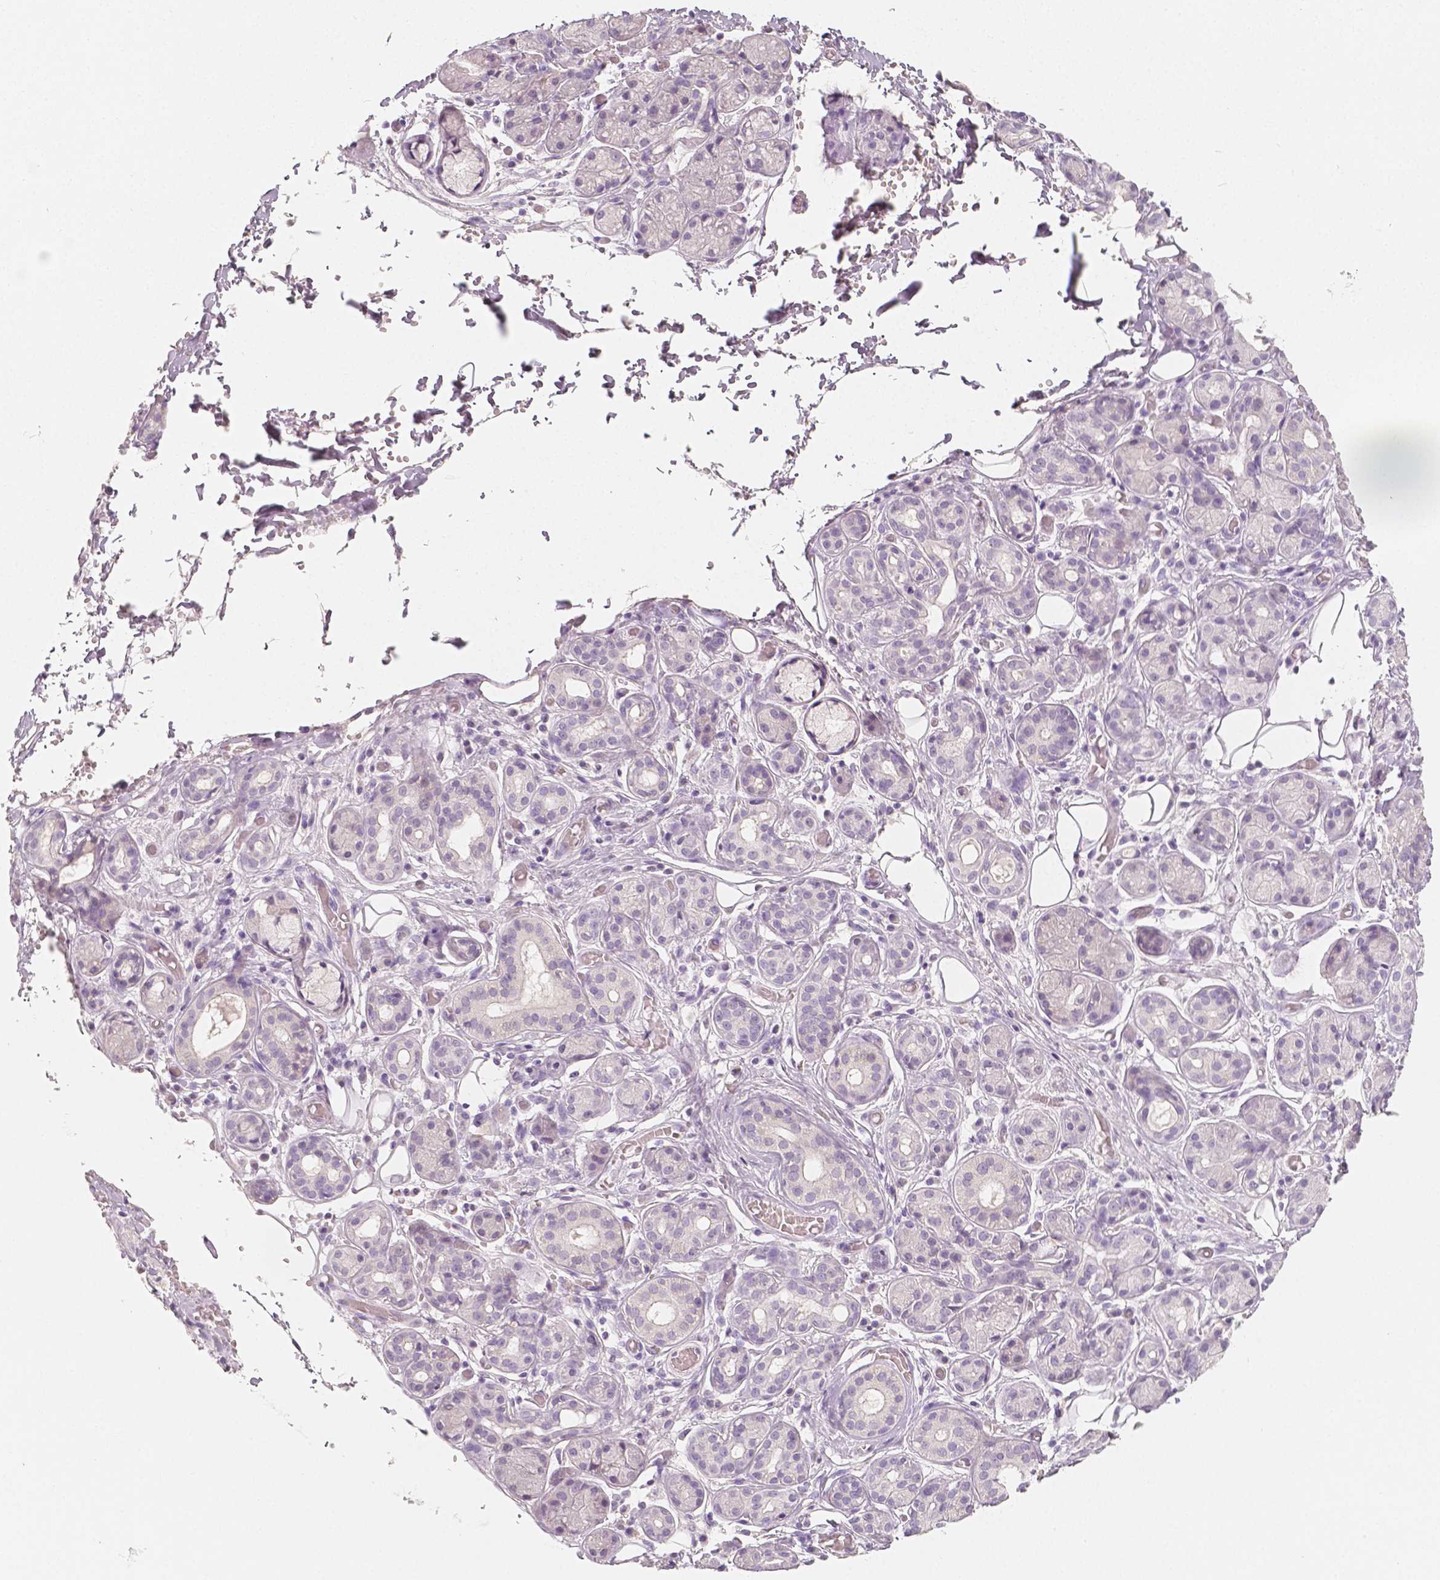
{"staining": {"intensity": "negative", "quantity": "none", "location": "none"}, "tissue": "salivary gland", "cell_type": "Glandular cells", "image_type": "normal", "snomed": [{"axis": "morphology", "description": "Normal tissue, NOS"}, {"axis": "topography", "description": "Salivary gland"}, {"axis": "topography", "description": "Peripheral nerve tissue"}], "caption": "The histopathology image exhibits no significant positivity in glandular cells of salivary gland.", "gene": "NECAB2", "patient": {"sex": "male", "age": 71}}